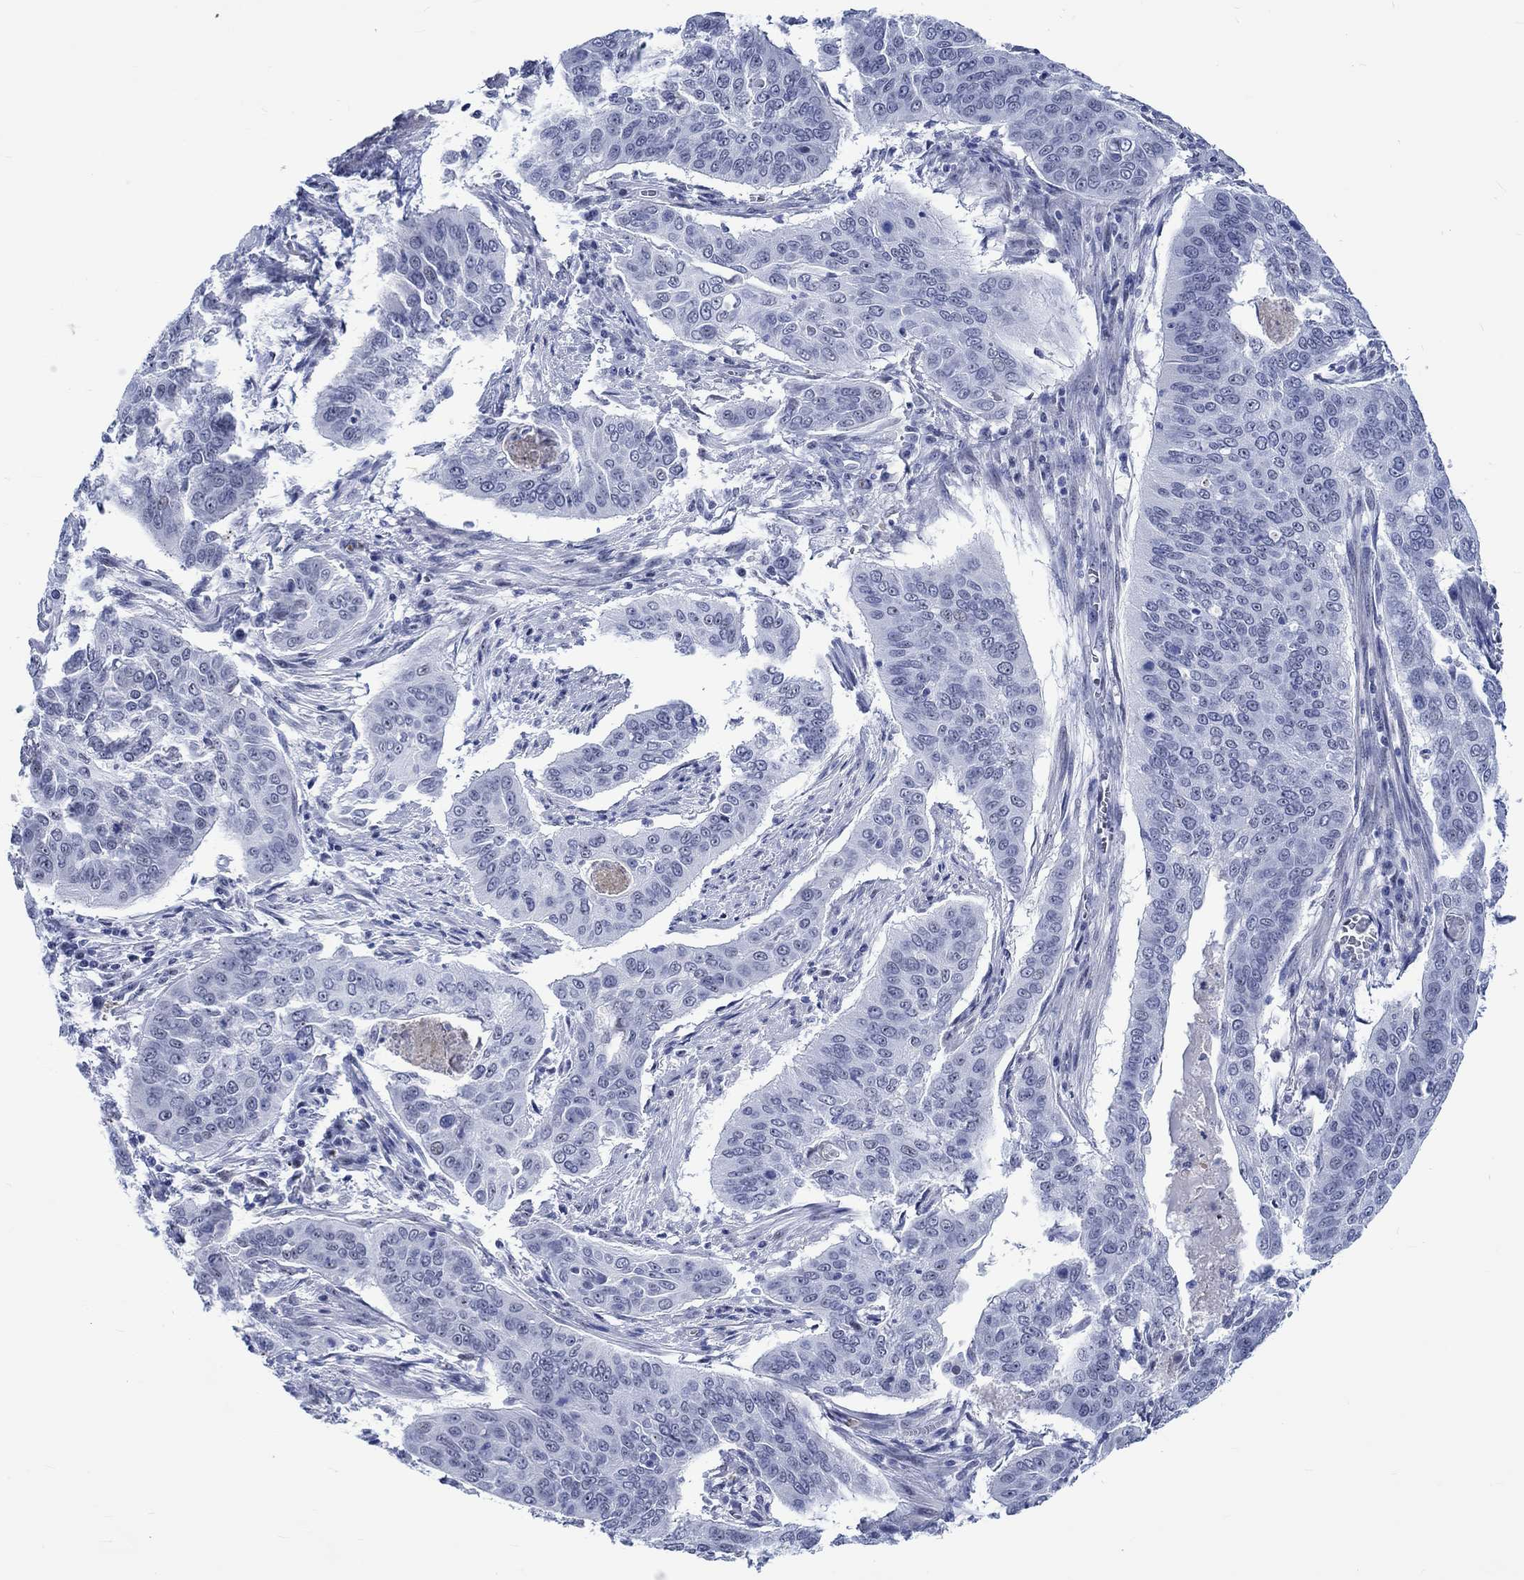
{"staining": {"intensity": "negative", "quantity": "none", "location": "none"}, "tissue": "cervical cancer", "cell_type": "Tumor cells", "image_type": "cancer", "snomed": [{"axis": "morphology", "description": "Squamous cell carcinoma, NOS"}, {"axis": "topography", "description": "Cervix"}], "caption": "Tumor cells show no significant staining in cervical cancer (squamous cell carcinoma). Brightfield microscopy of immunohistochemistry stained with DAB (brown) and hematoxylin (blue), captured at high magnification.", "gene": "ZNF446", "patient": {"sex": "female", "age": 39}}